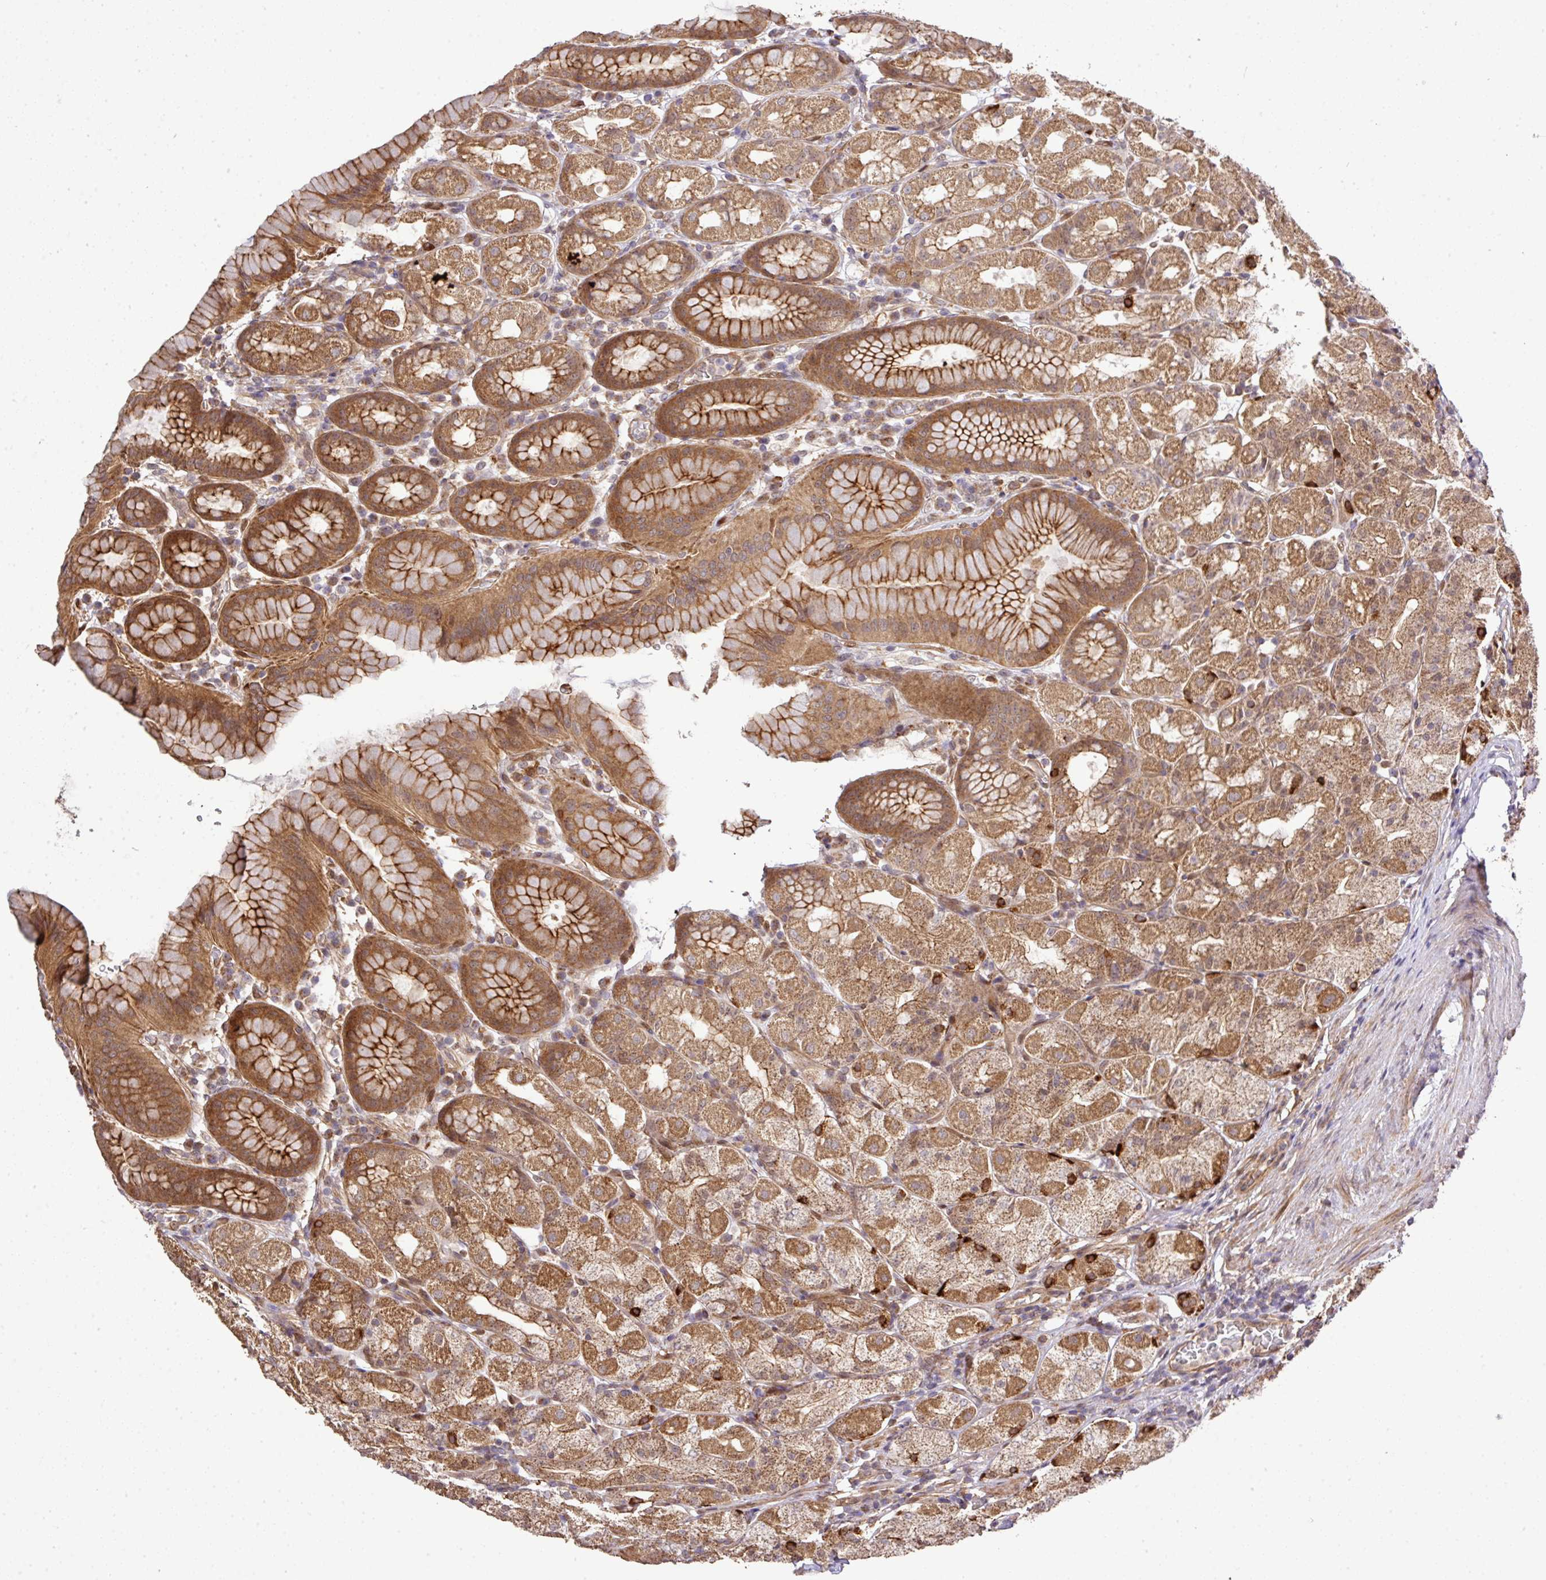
{"staining": {"intensity": "moderate", "quantity": ">75%", "location": "cytoplasmic/membranous"}, "tissue": "stomach", "cell_type": "Glandular cells", "image_type": "normal", "snomed": [{"axis": "morphology", "description": "Normal tissue, NOS"}, {"axis": "topography", "description": "Stomach, upper"}, {"axis": "topography", "description": "Stomach"}], "caption": "Protein staining of normal stomach reveals moderate cytoplasmic/membranous positivity in about >75% of glandular cells. (DAB = brown stain, brightfield microscopy at high magnification).", "gene": "ARPIN", "patient": {"sex": "male", "age": 68}}